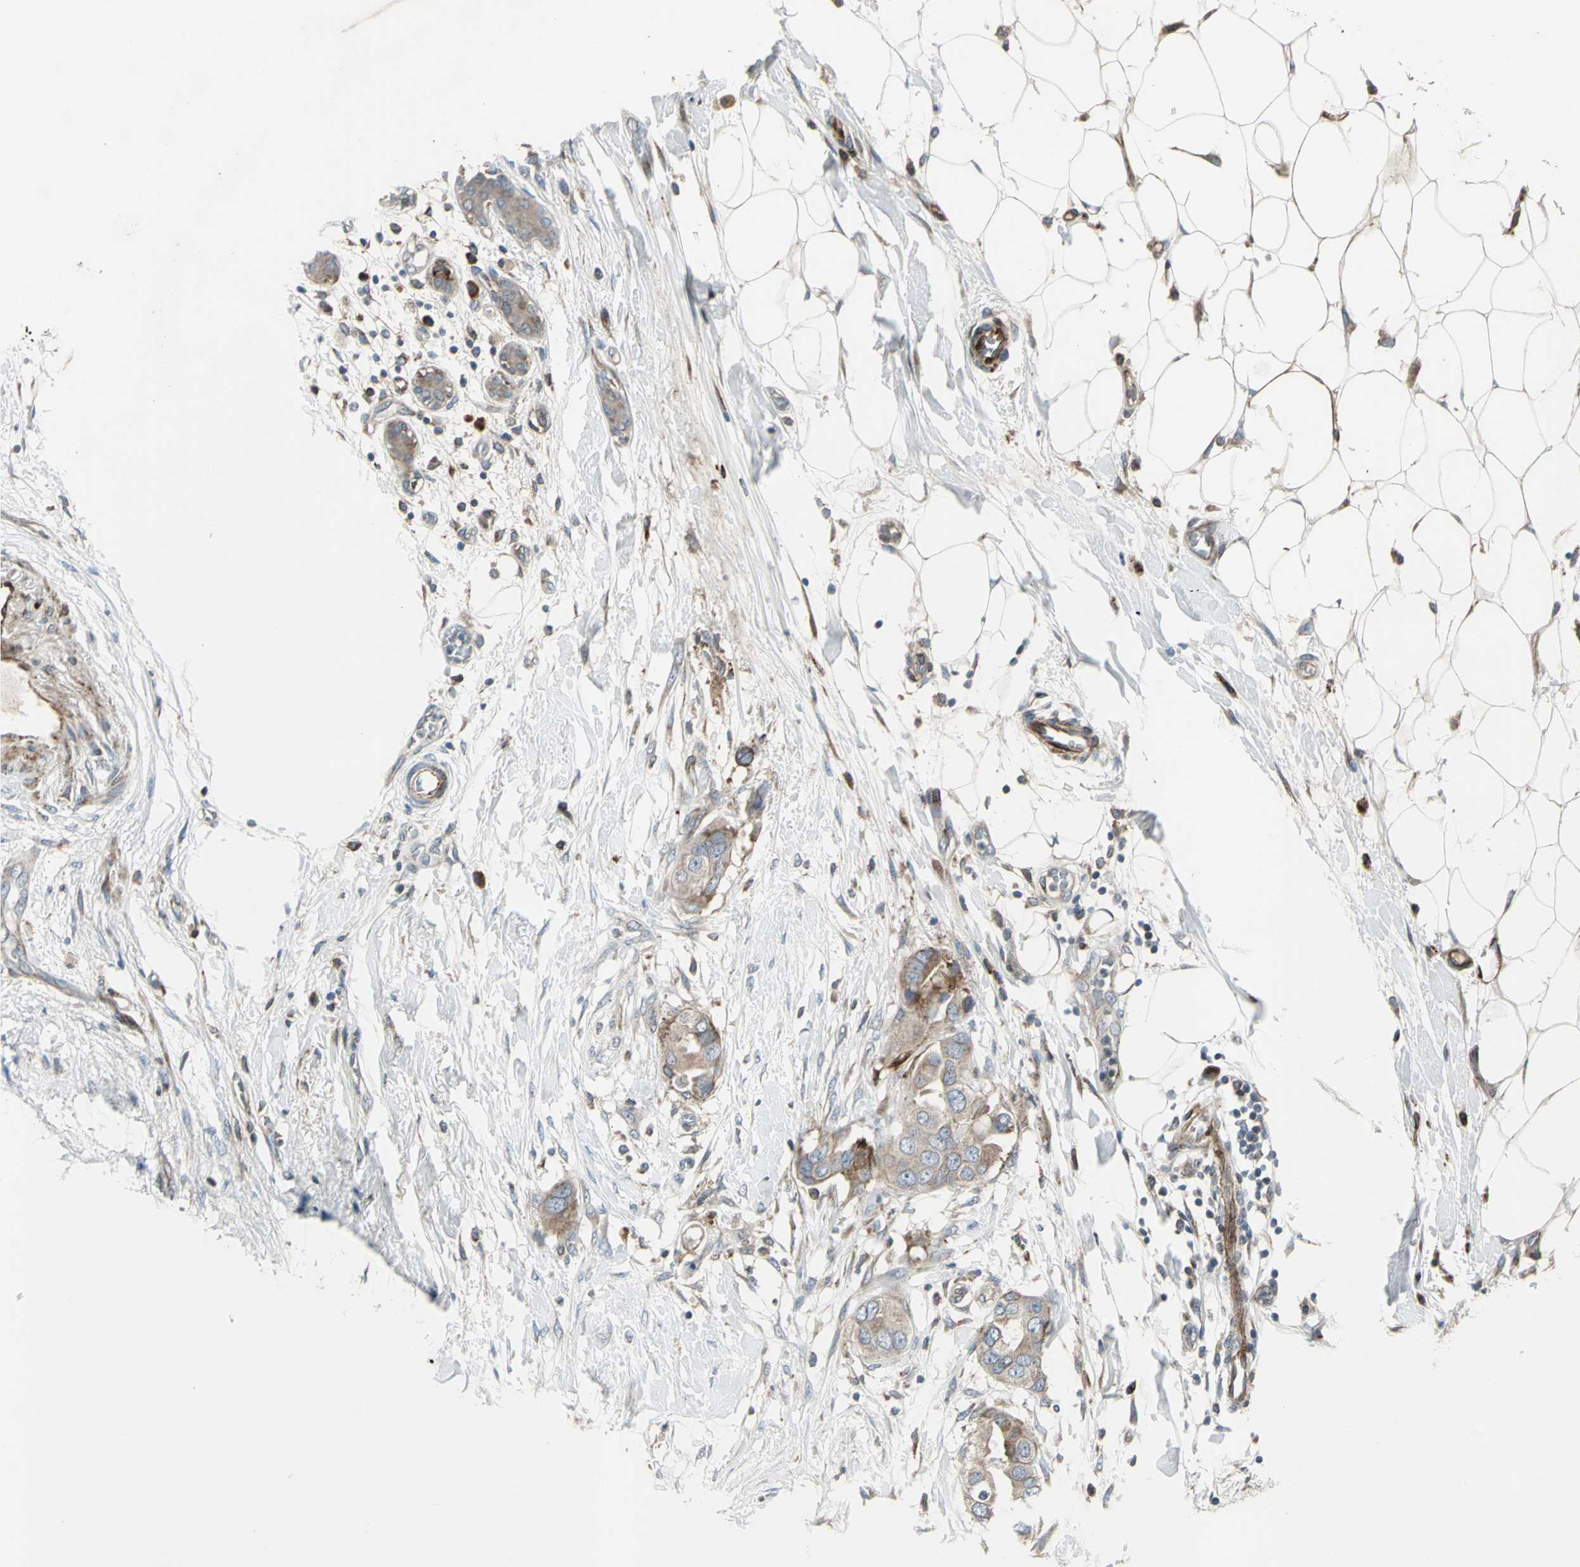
{"staining": {"intensity": "moderate", "quantity": ">75%", "location": "cytoplasmic/membranous"}, "tissue": "breast cancer", "cell_type": "Tumor cells", "image_type": "cancer", "snomed": [{"axis": "morphology", "description": "Duct carcinoma"}, {"axis": "topography", "description": "Breast"}], "caption": "Immunohistochemical staining of human breast cancer reveals moderate cytoplasmic/membranous protein positivity in approximately >75% of tumor cells.", "gene": "HTATIP2", "patient": {"sex": "female", "age": 40}}